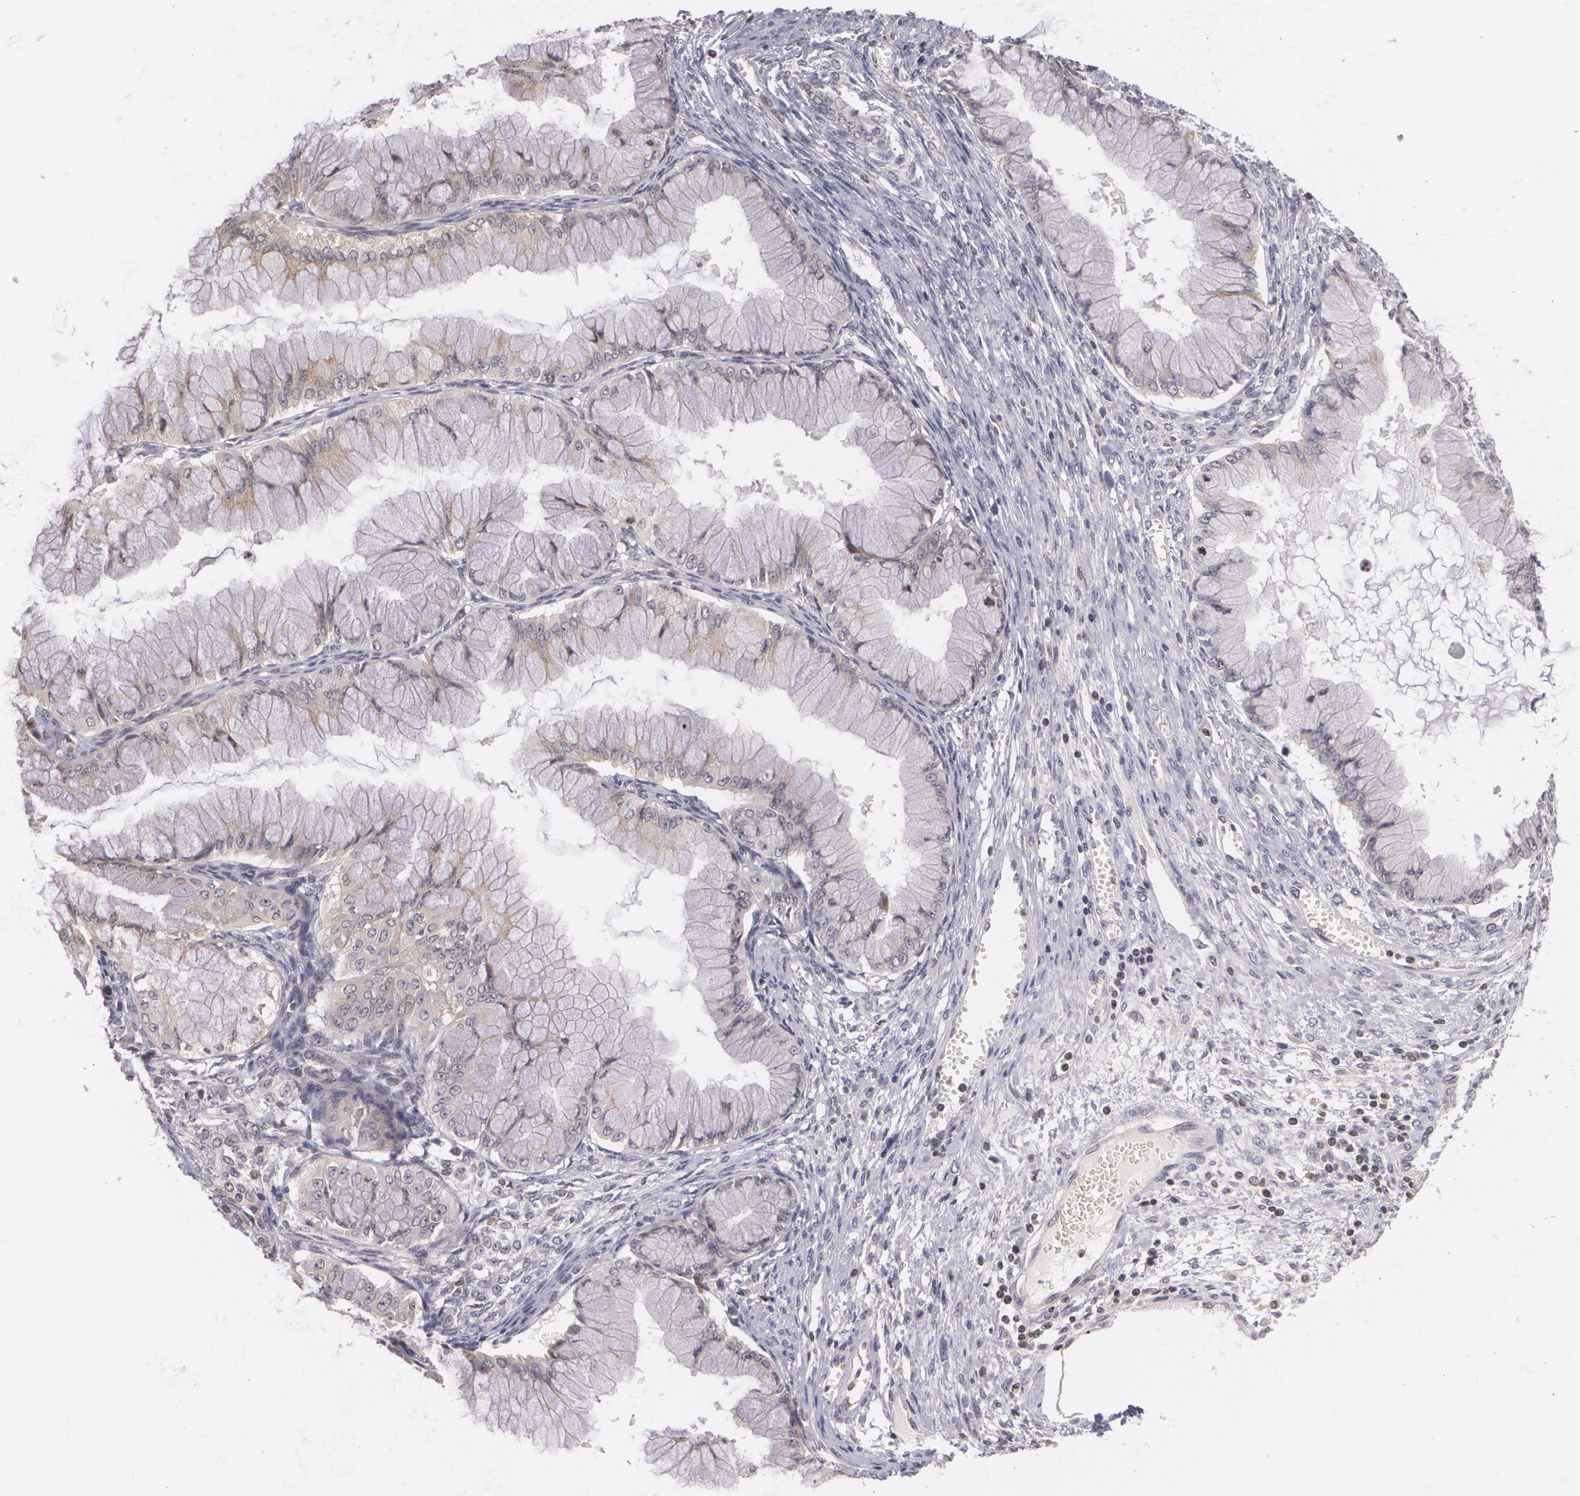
{"staining": {"intensity": "weak", "quantity": "25%-75%", "location": "cytoplasmic/membranous"}, "tissue": "ovarian cancer", "cell_type": "Tumor cells", "image_type": "cancer", "snomed": [{"axis": "morphology", "description": "Cystadenocarcinoma, mucinous, NOS"}, {"axis": "topography", "description": "Ovary"}], "caption": "Immunohistochemistry (IHC) of human ovarian mucinous cystadenocarcinoma reveals low levels of weak cytoplasmic/membranous staining in approximately 25%-75% of tumor cells. The staining was performed using DAB to visualize the protein expression in brown, while the nuclei were stained in blue with hematoxylin (Magnification: 20x).", "gene": "VAV3", "patient": {"sex": "female", "age": 63}}